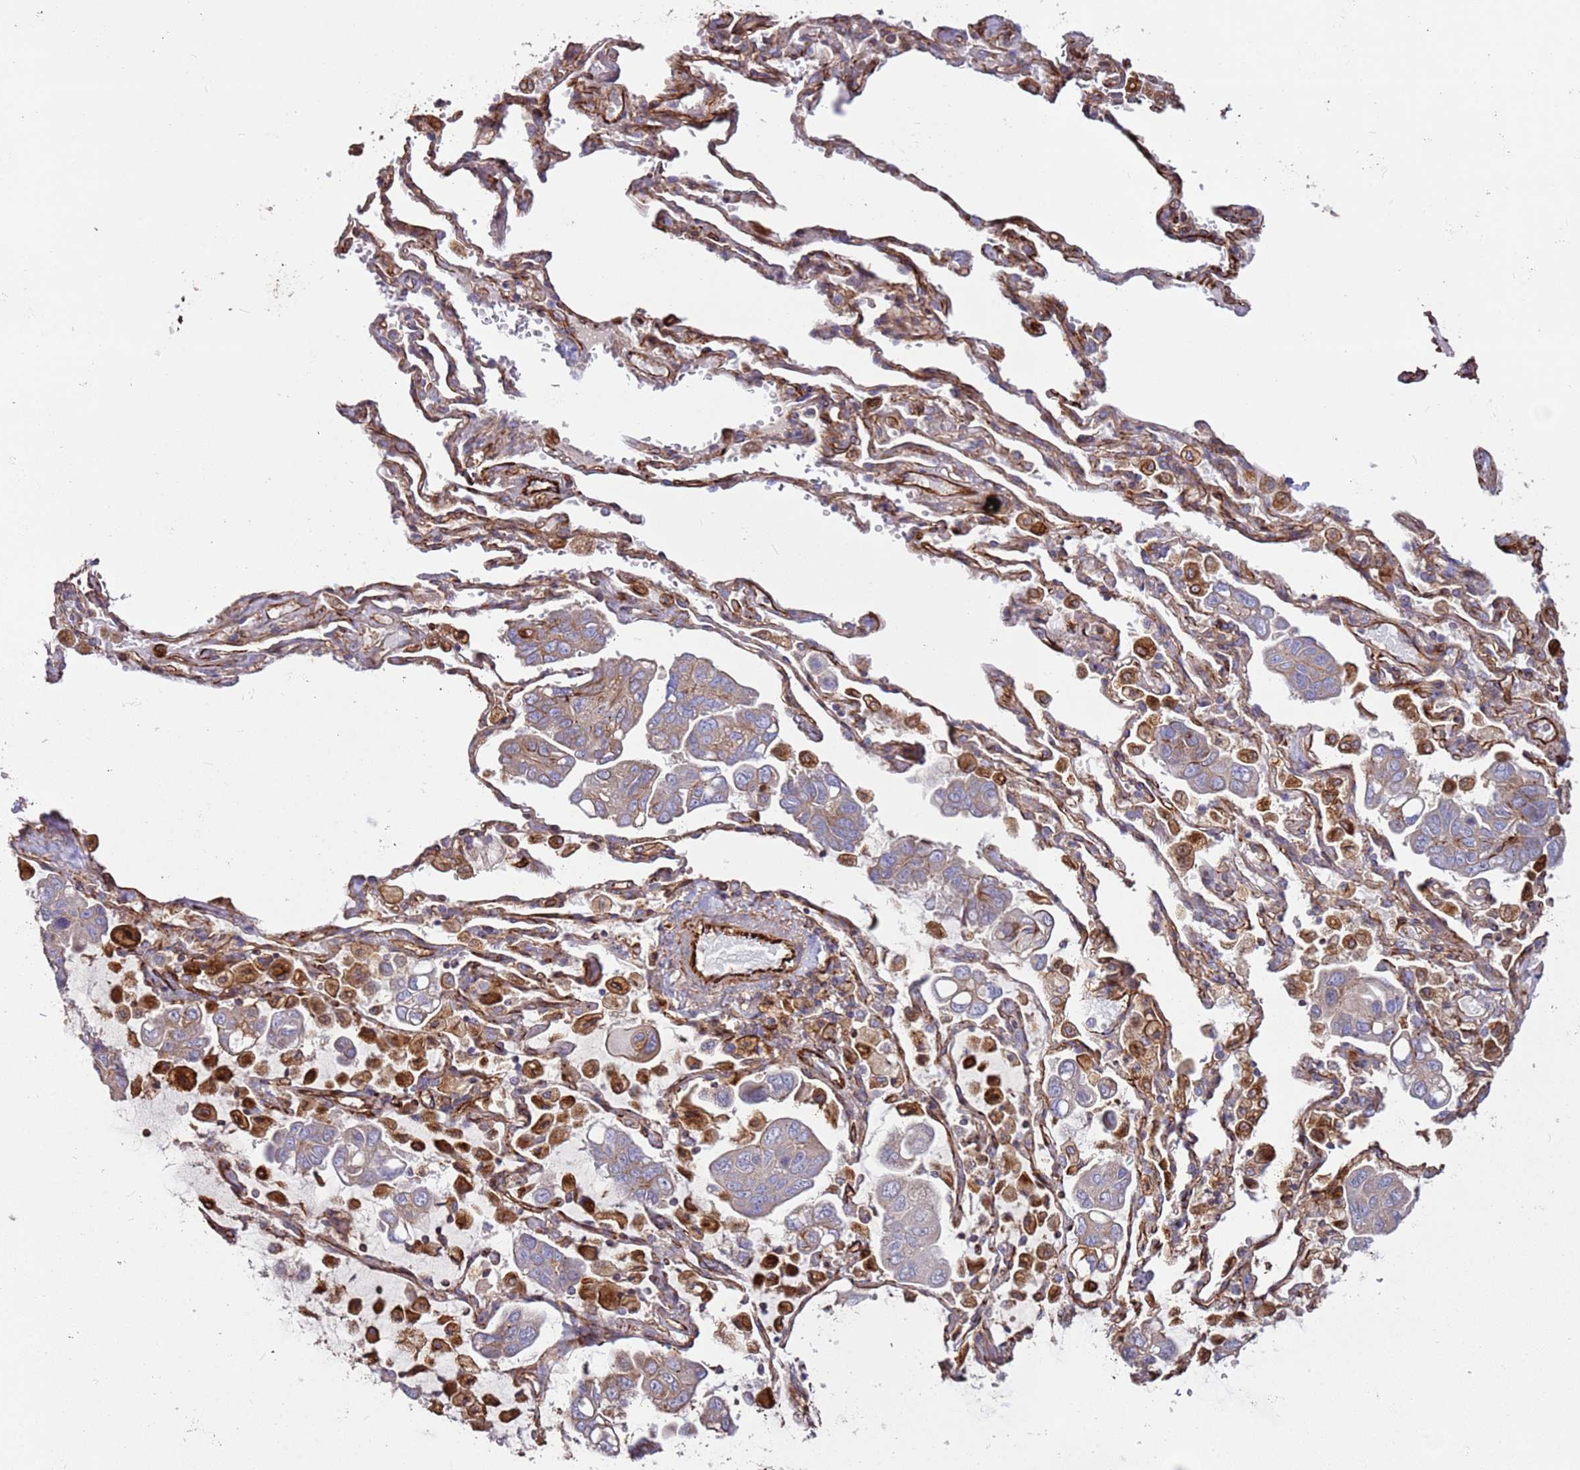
{"staining": {"intensity": "weak", "quantity": "25%-75%", "location": "cytoplasmic/membranous"}, "tissue": "lung cancer", "cell_type": "Tumor cells", "image_type": "cancer", "snomed": [{"axis": "morphology", "description": "Adenocarcinoma, NOS"}, {"axis": "topography", "description": "Lung"}], "caption": "Protein positivity by IHC shows weak cytoplasmic/membranous positivity in approximately 25%-75% of tumor cells in adenocarcinoma (lung).", "gene": "MRGPRE", "patient": {"sex": "male", "age": 64}}